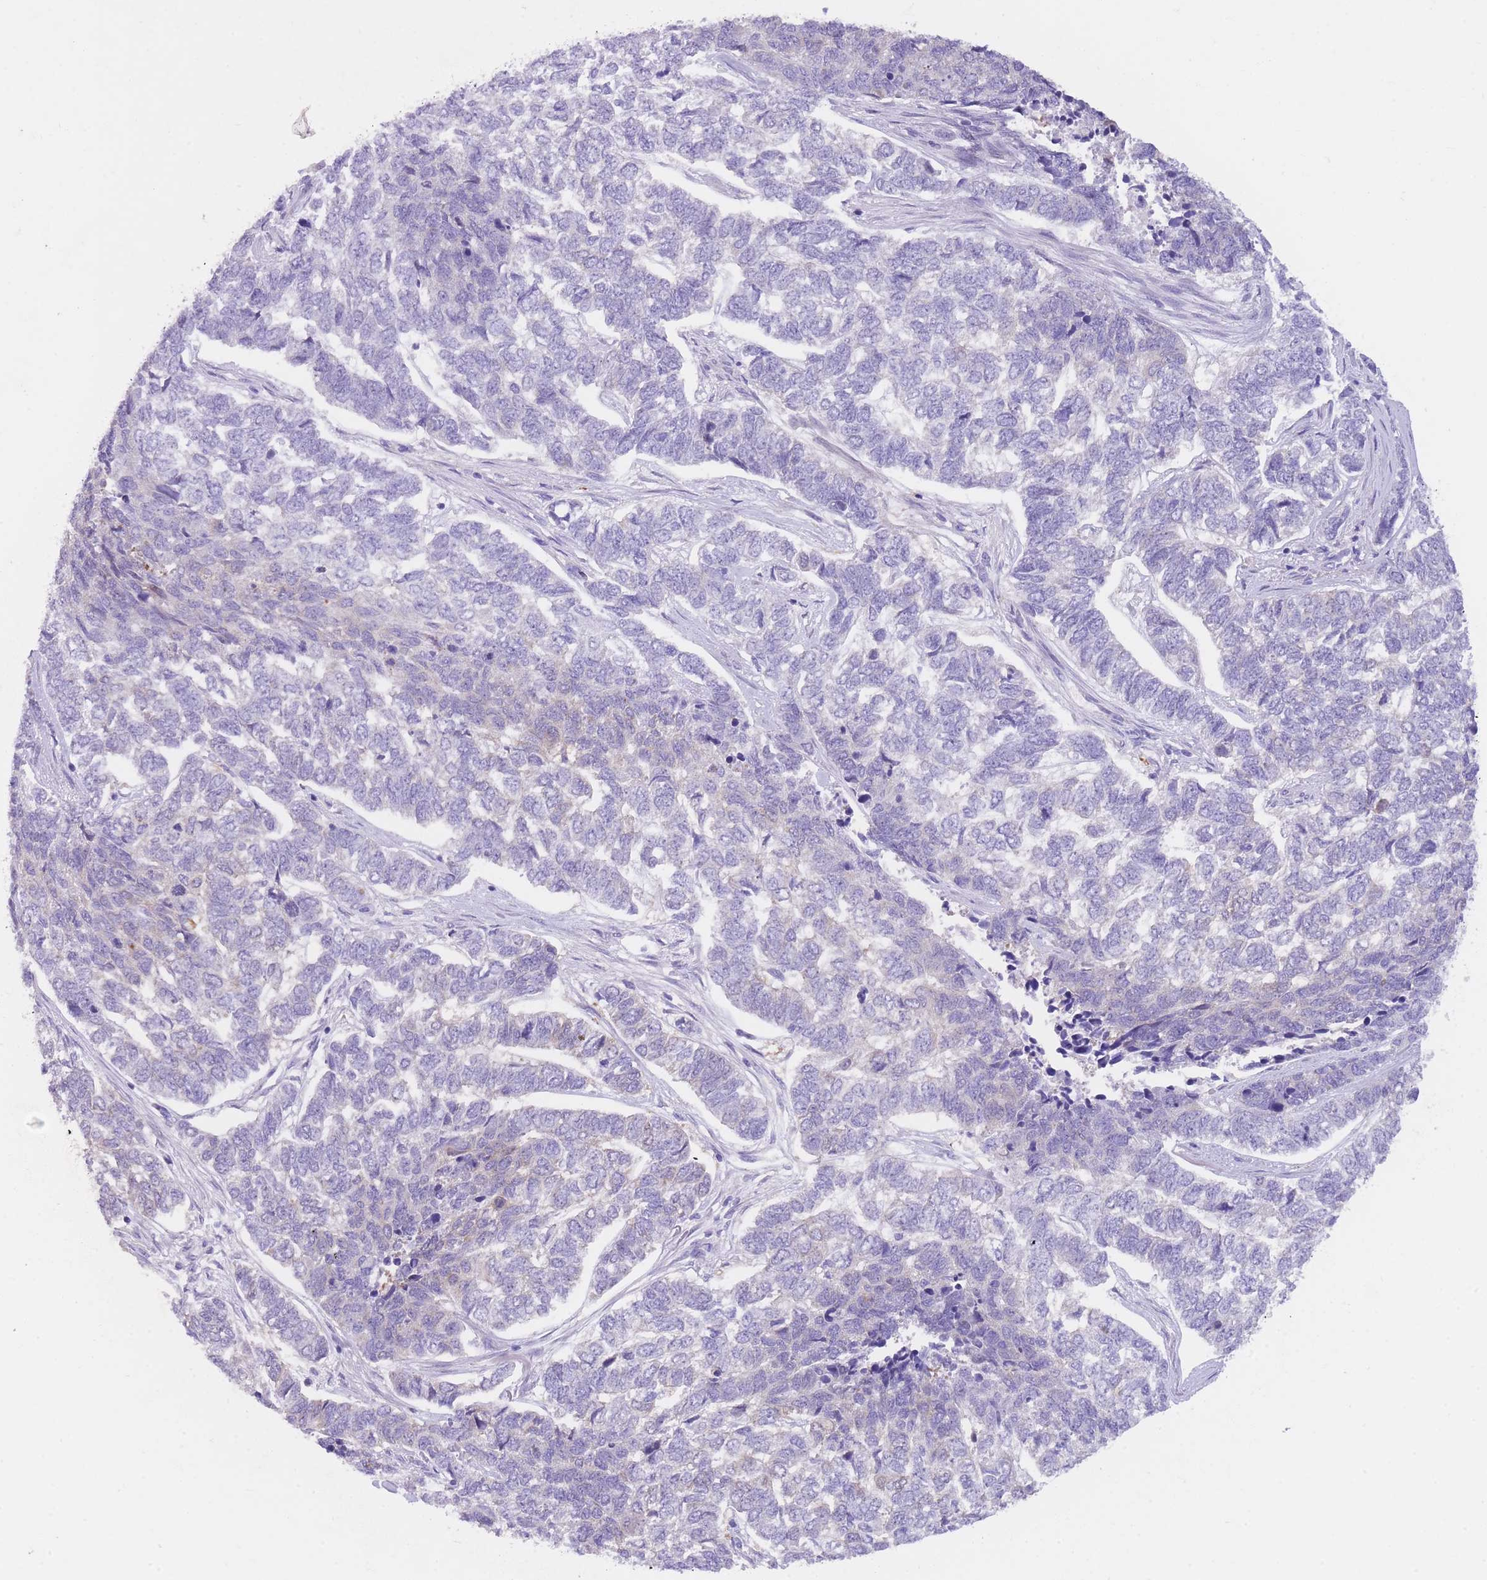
{"staining": {"intensity": "negative", "quantity": "none", "location": "none"}, "tissue": "skin cancer", "cell_type": "Tumor cells", "image_type": "cancer", "snomed": [{"axis": "morphology", "description": "Basal cell carcinoma"}, {"axis": "topography", "description": "Skin"}], "caption": "Immunohistochemistry of human skin basal cell carcinoma exhibits no staining in tumor cells. (DAB (3,3'-diaminobenzidine) IHC with hematoxylin counter stain).", "gene": "QTRT1", "patient": {"sex": "female", "age": 65}}